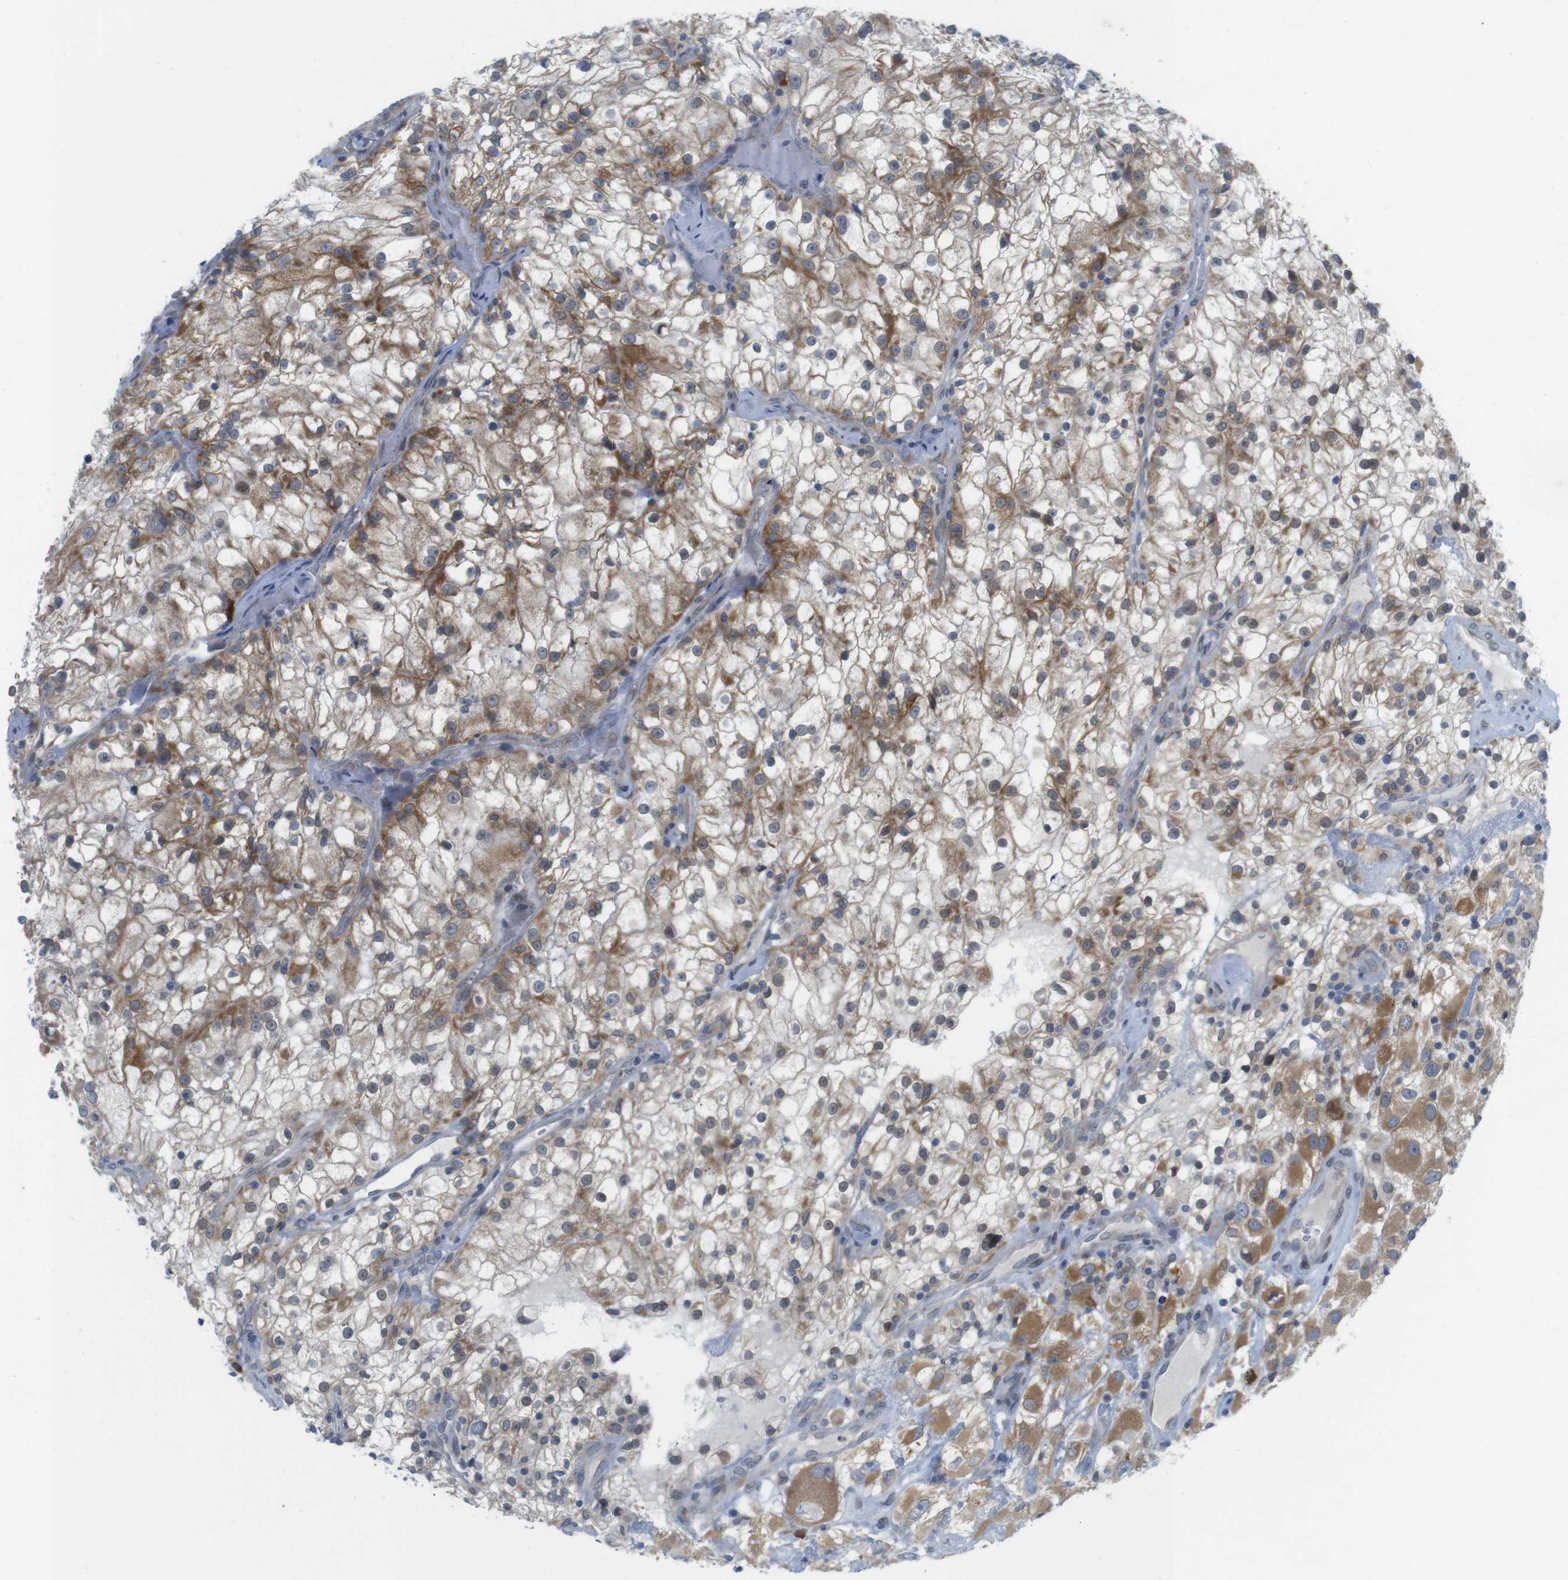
{"staining": {"intensity": "moderate", "quantity": ">75%", "location": "cytoplasmic/membranous"}, "tissue": "renal cancer", "cell_type": "Tumor cells", "image_type": "cancer", "snomed": [{"axis": "morphology", "description": "Adenocarcinoma, NOS"}, {"axis": "topography", "description": "Kidney"}], "caption": "This image reveals immunohistochemistry (IHC) staining of human adenocarcinoma (renal), with medium moderate cytoplasmic/membranous positivity in approximately >75% of tumor cells.", "gene": "ERGIC3", "patient": {"sex": "female", "age": 52}}